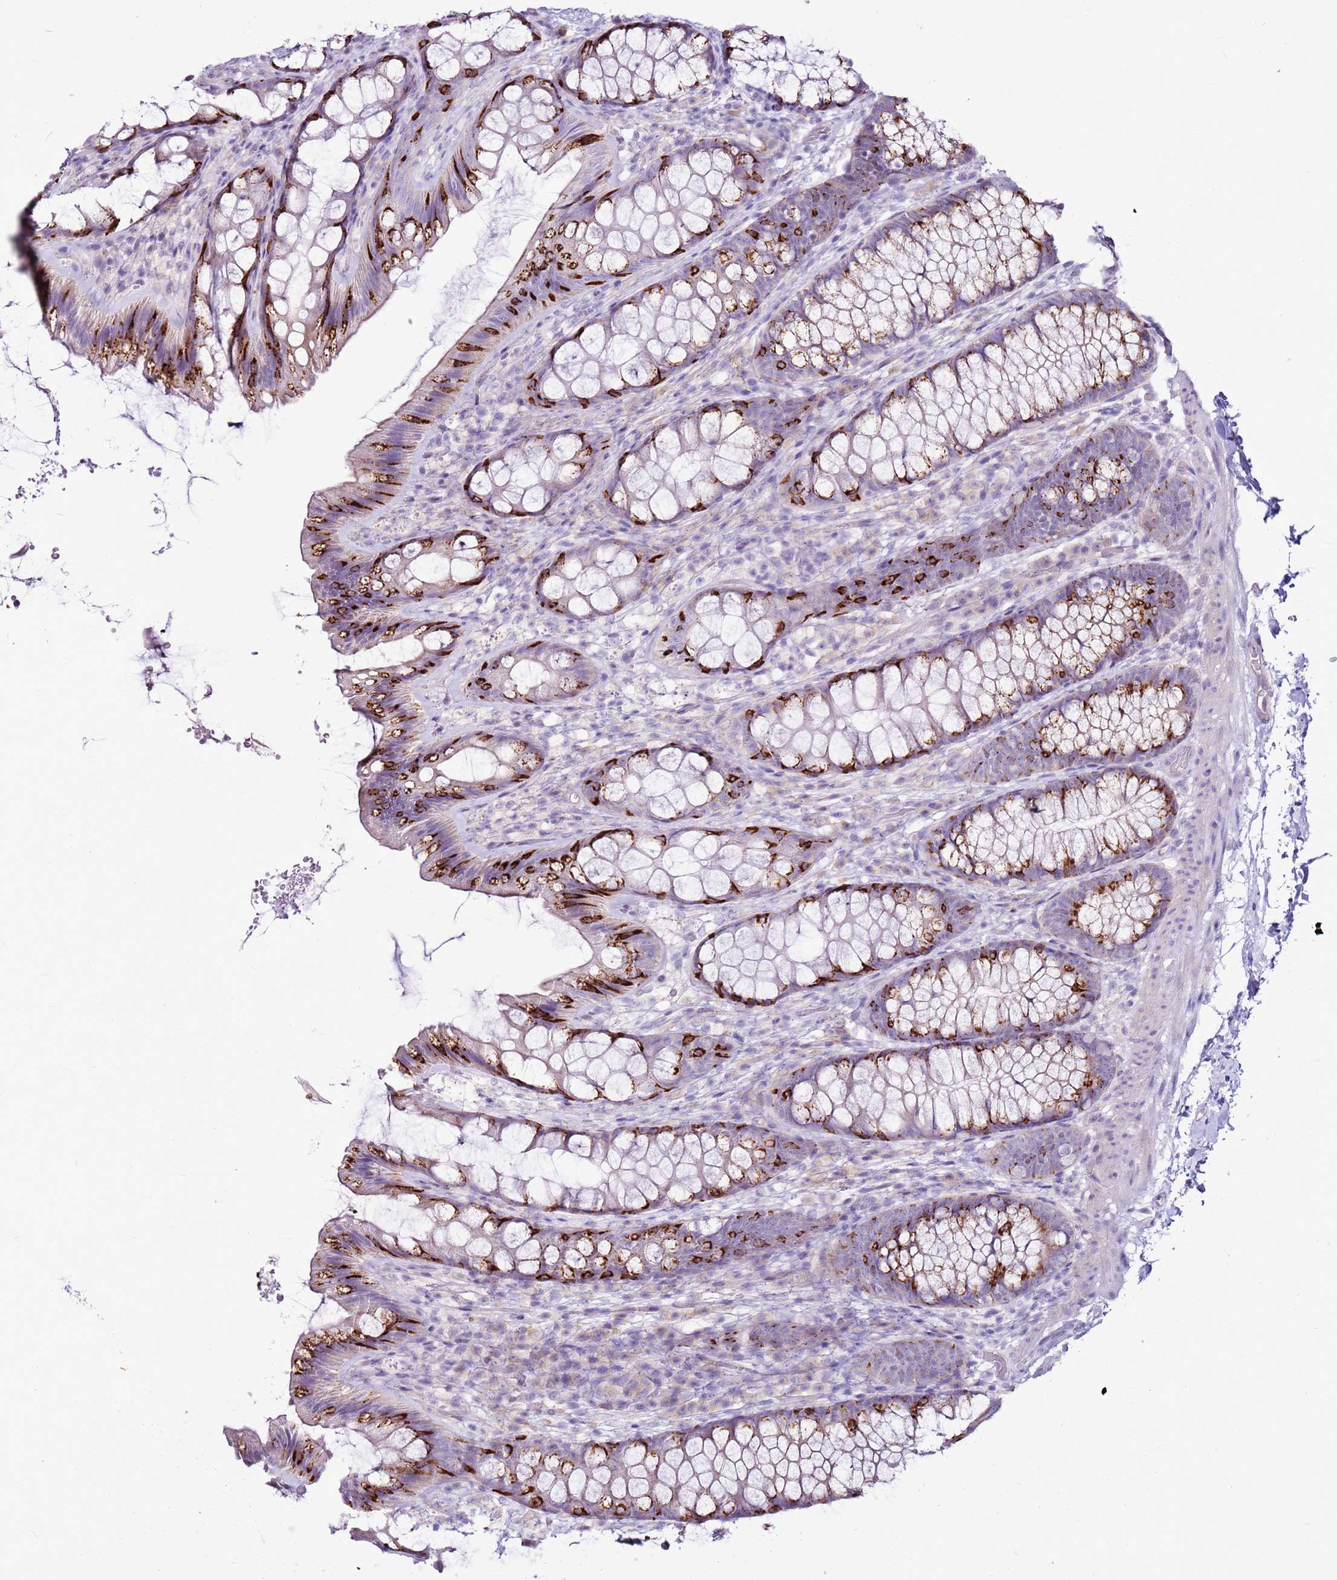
{"staining": {"intensity": "negative", "quantity": "none", "location": "none"}, "tissue": "colon", "cell_type": "Endothelial cells", "image_type": "normal", "snomed": [{"axis": "morphology", "description": "Normal tissue, NOS"}, {"axis": "topography", "description": "Colon"}], "caption": "High magnification brightfield microscopy of unremarkable colon stained with DAB (brown) and counterstained with hematoxylin (blue): endothelial cells show no significant expression. The staining was performed using DAB (3,3'-diaminobenzidine) to visualize the protein expression in brown, while the nuclei were stained in blue with hematoxylin (Magnification: 20x).", "gene": "SLC38A5", "patient": {"sex": "male", "age": 46}}